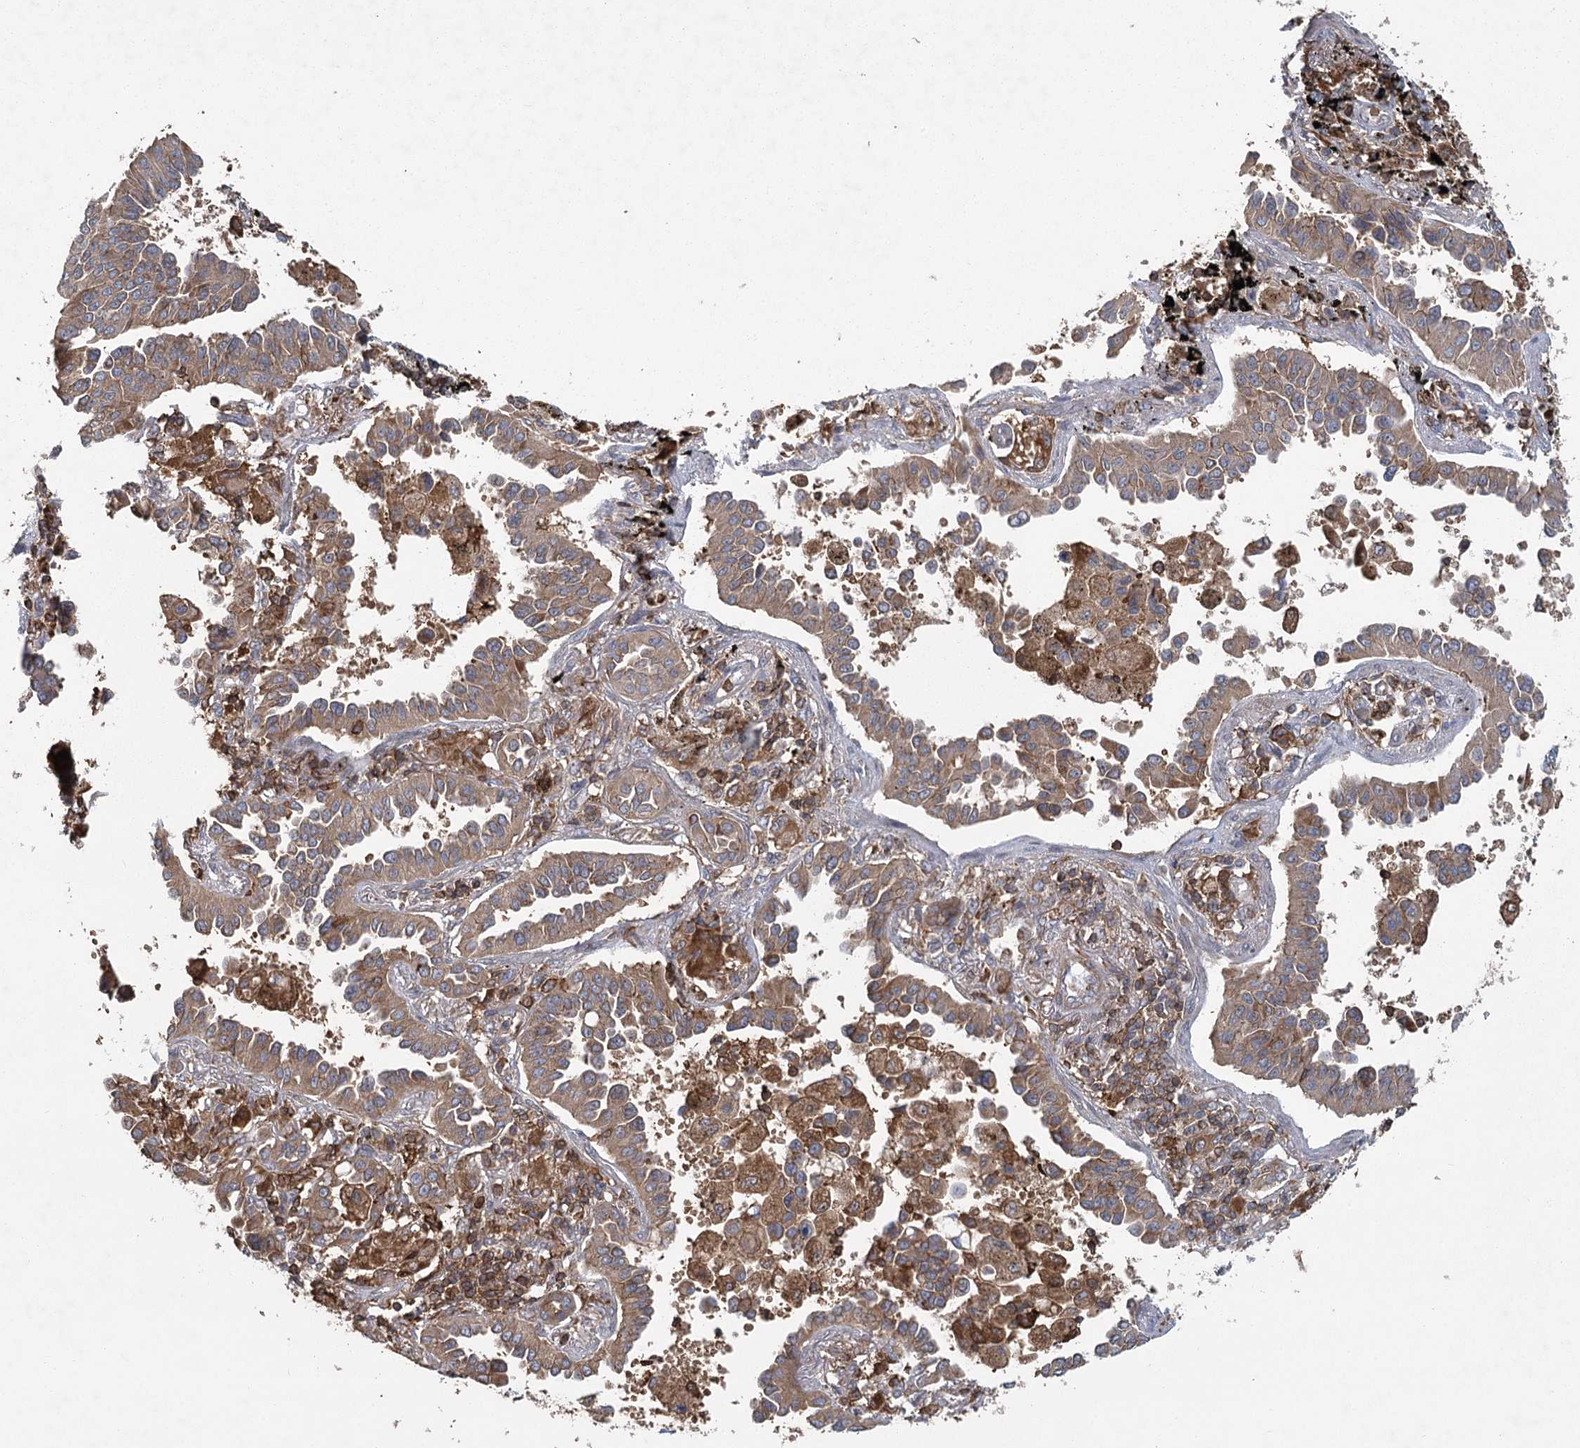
{"staining": {"intensity": "moderate", "quantity": ">75%", "location": "cytoplasmic/membranous"}, "tissue": "lung cancer", "cell_type": "Tumor cells", "image_type": "cancer", "snomed": [{"axis": "morphology", "description": "Normal tissue, NOS"}, {"axis": "morphology", "description": "Adenocarcinoma, NOS"}, {"axis": "topography", "description": "Lung"}], "caption": "An image of adenocarcinoma (lung) stained for a protein displays moderate cytoplasmic/membranous brown staining in tumor cells.", "gene": "PLEKHA7", "patient": {"sex": "male", "age": 59}}